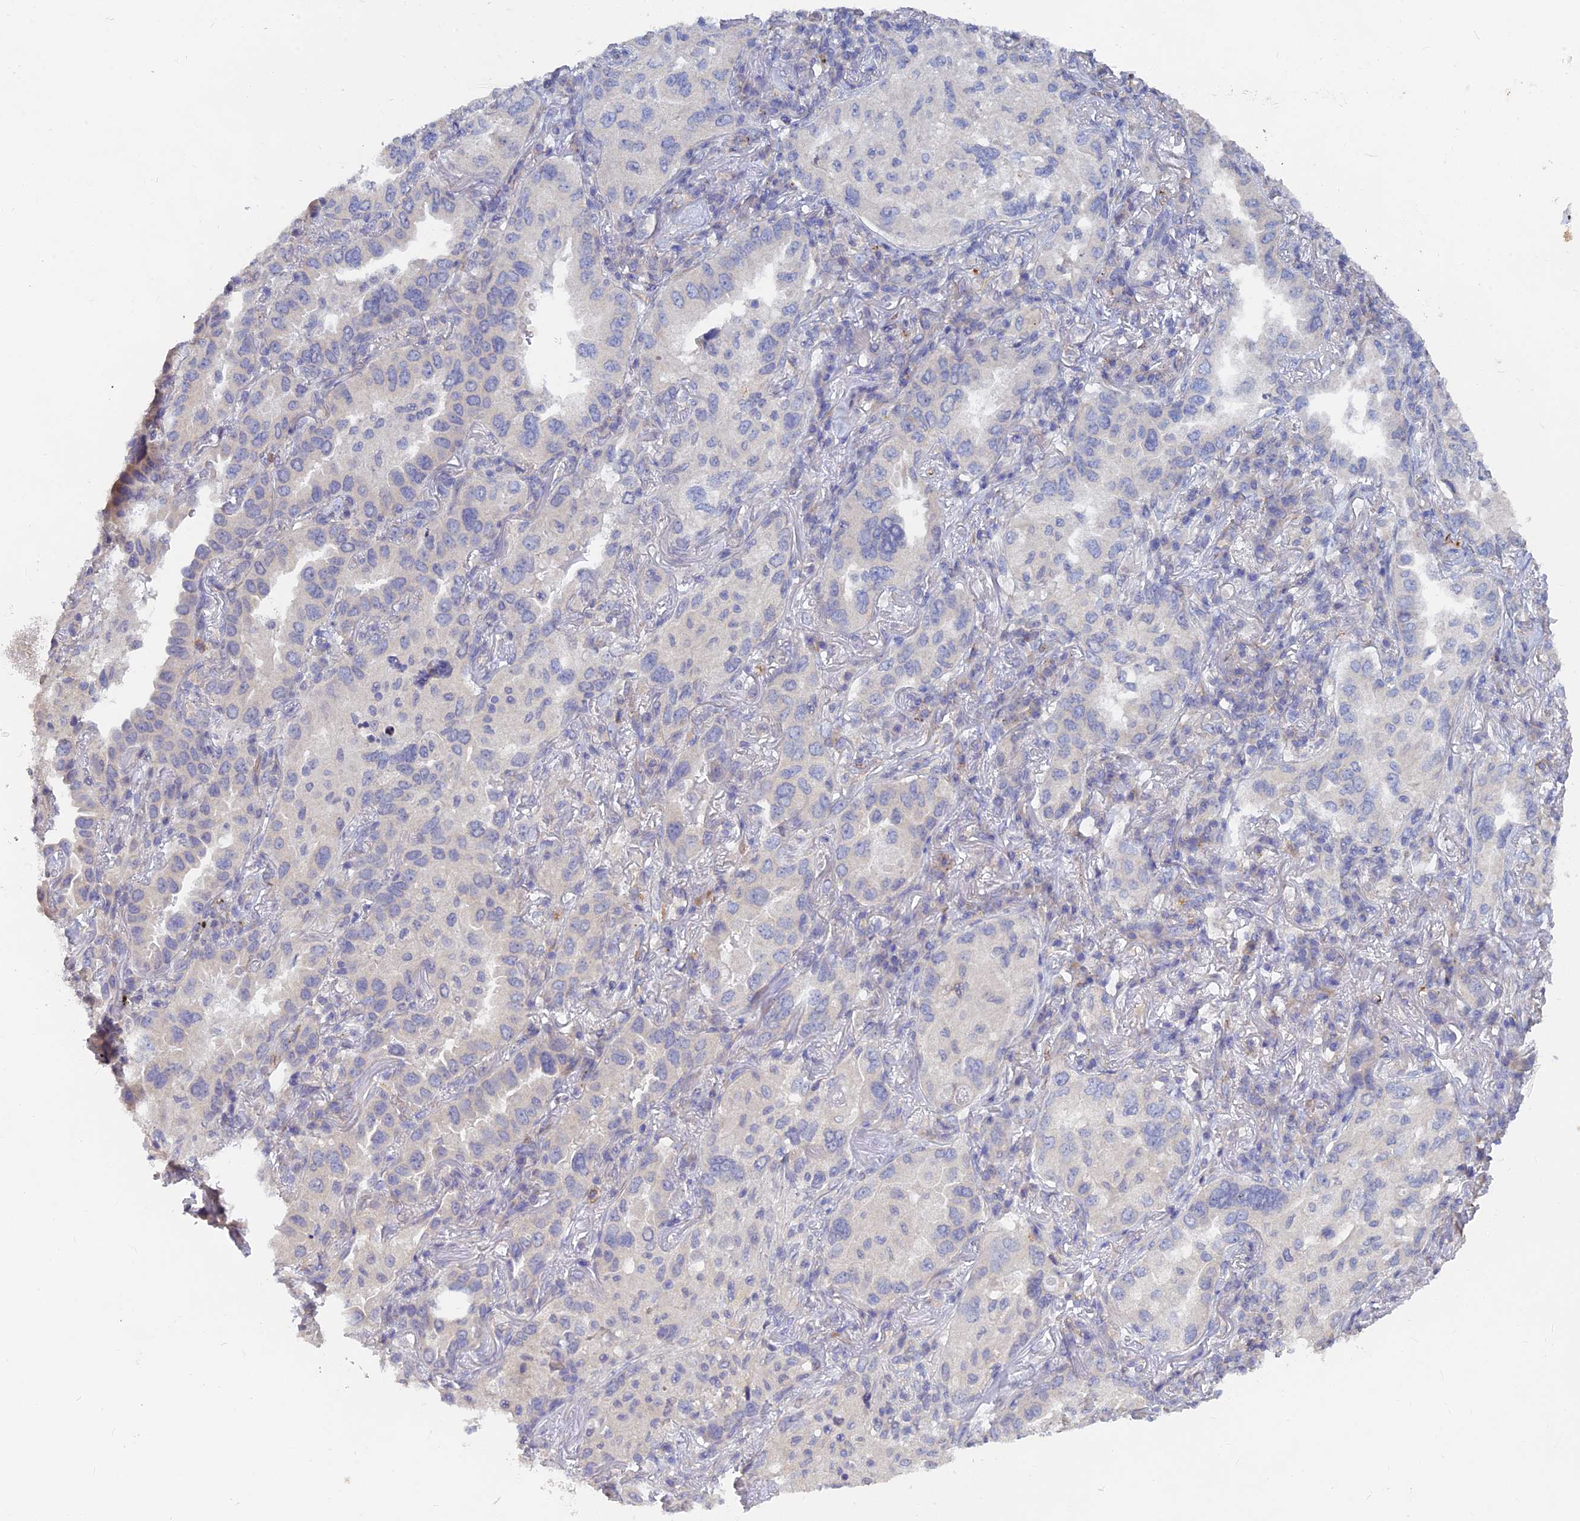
{"staining": {"intensity": "negative", "quantity": "none", "location": "none"}, "tissue": "lung cancer", "cell_type": "Tumor cells", "image_type": "cancer", "snomed": [{"axis": "morphology", "description": "Adenocarcinoma, NOS"}, {"axis": "topography", "description": "Lung"}], "caption": "Tumor cells show no significant protein staining in adenocarcinoma (lung).", "gene": "ARRDC1", "patient": {"sex": "female", "age": 69}}